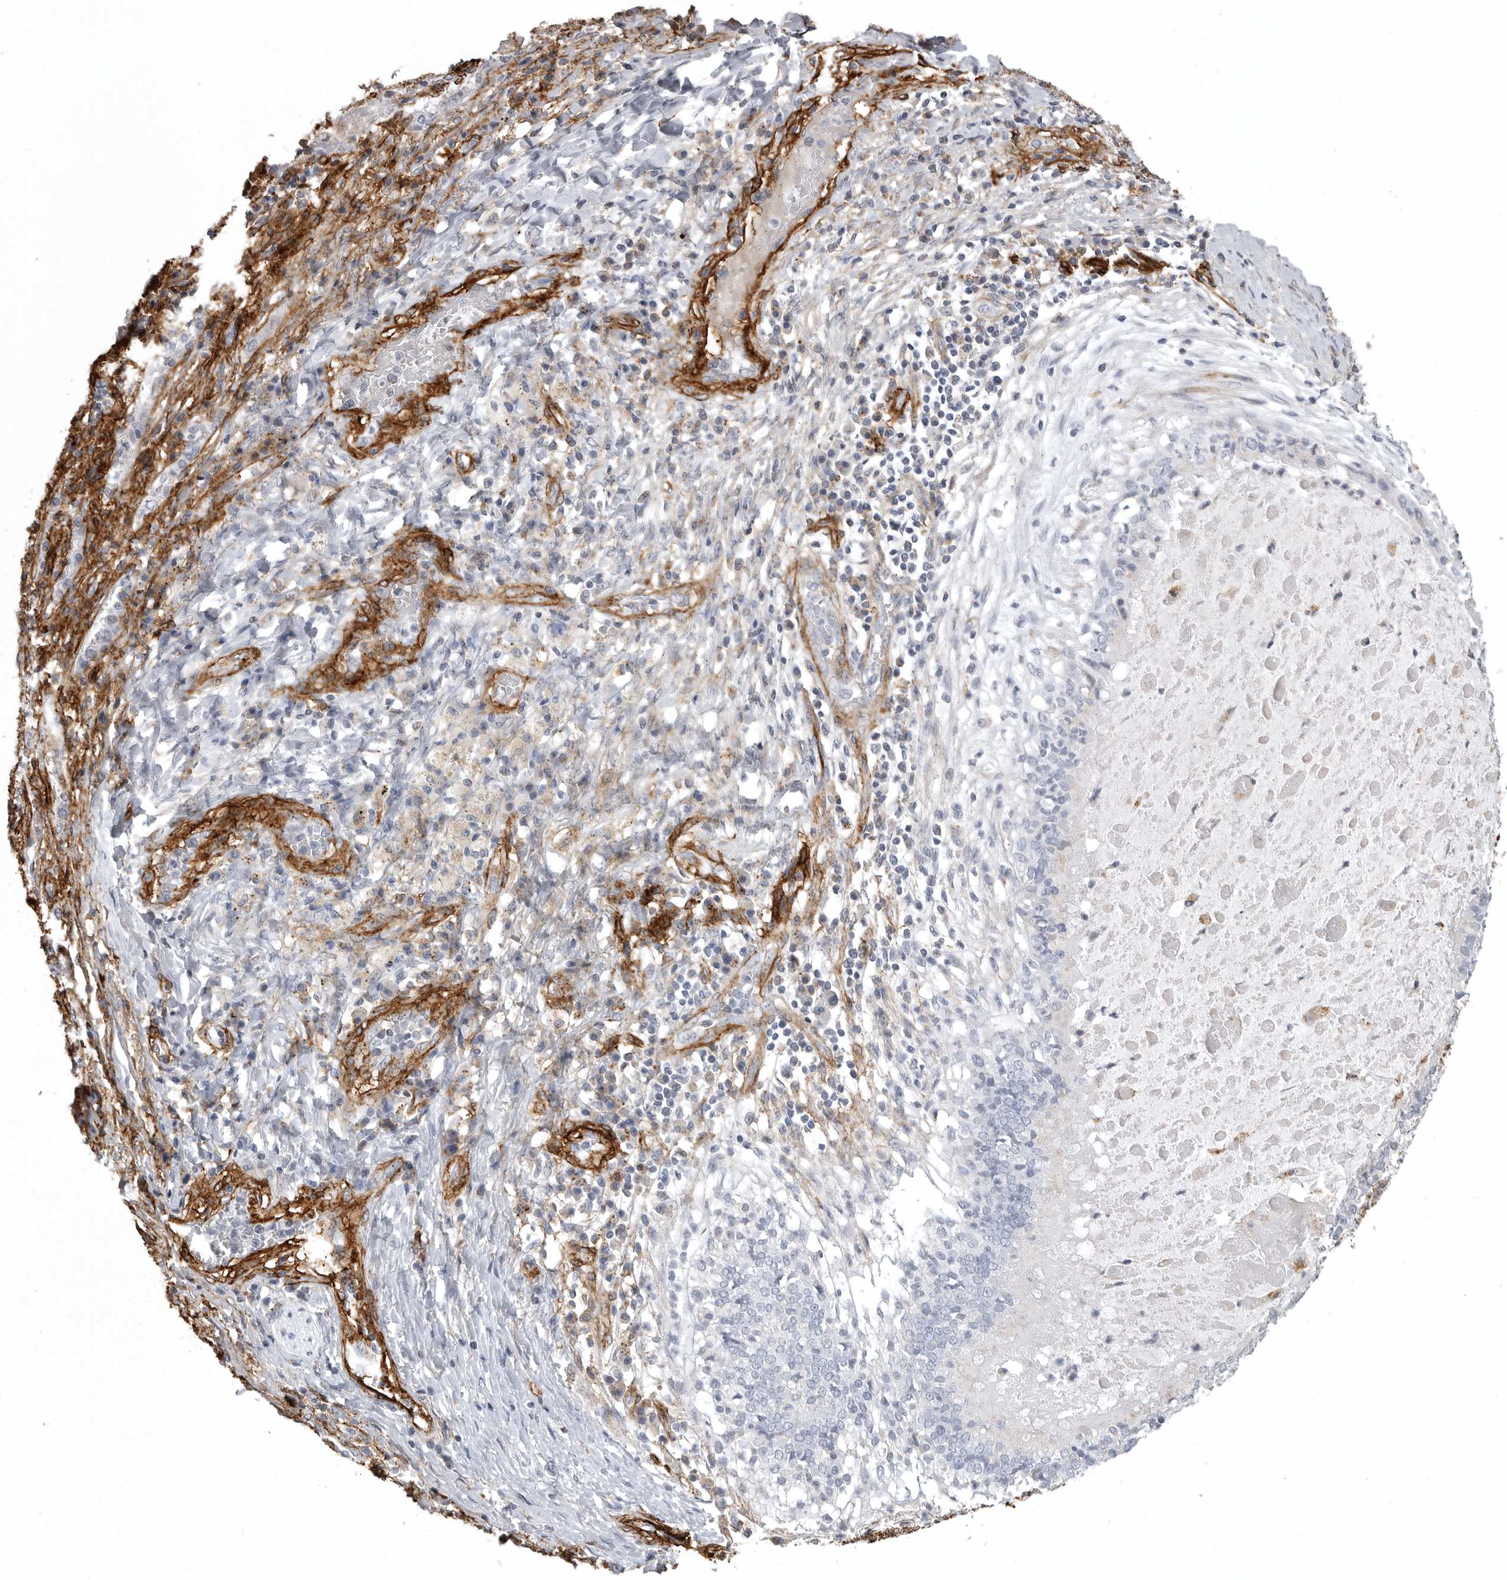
{"staining": {"intensity": "negative", "quantity": "none", "location": "none"}, "tissue": "lung cancer", "cell_type": "Tumor cells", "image_type": "cancer", "snomed": [{"axis": "morphology", "description": "Squamous cell carcinoma, NOS"}, {"axis": "topography", "description": "Lung"}], "caption": "This is a image of immunohistochemistry (IHC) staining of lung cancer (squamous cell carcinoma), which shows no expression in tumor cells. (Brightfield microscopy of DAB immunohistochemistry at high magnification).", "gene": "AOC3", "patient": {"sex": "male", "age": 61}}